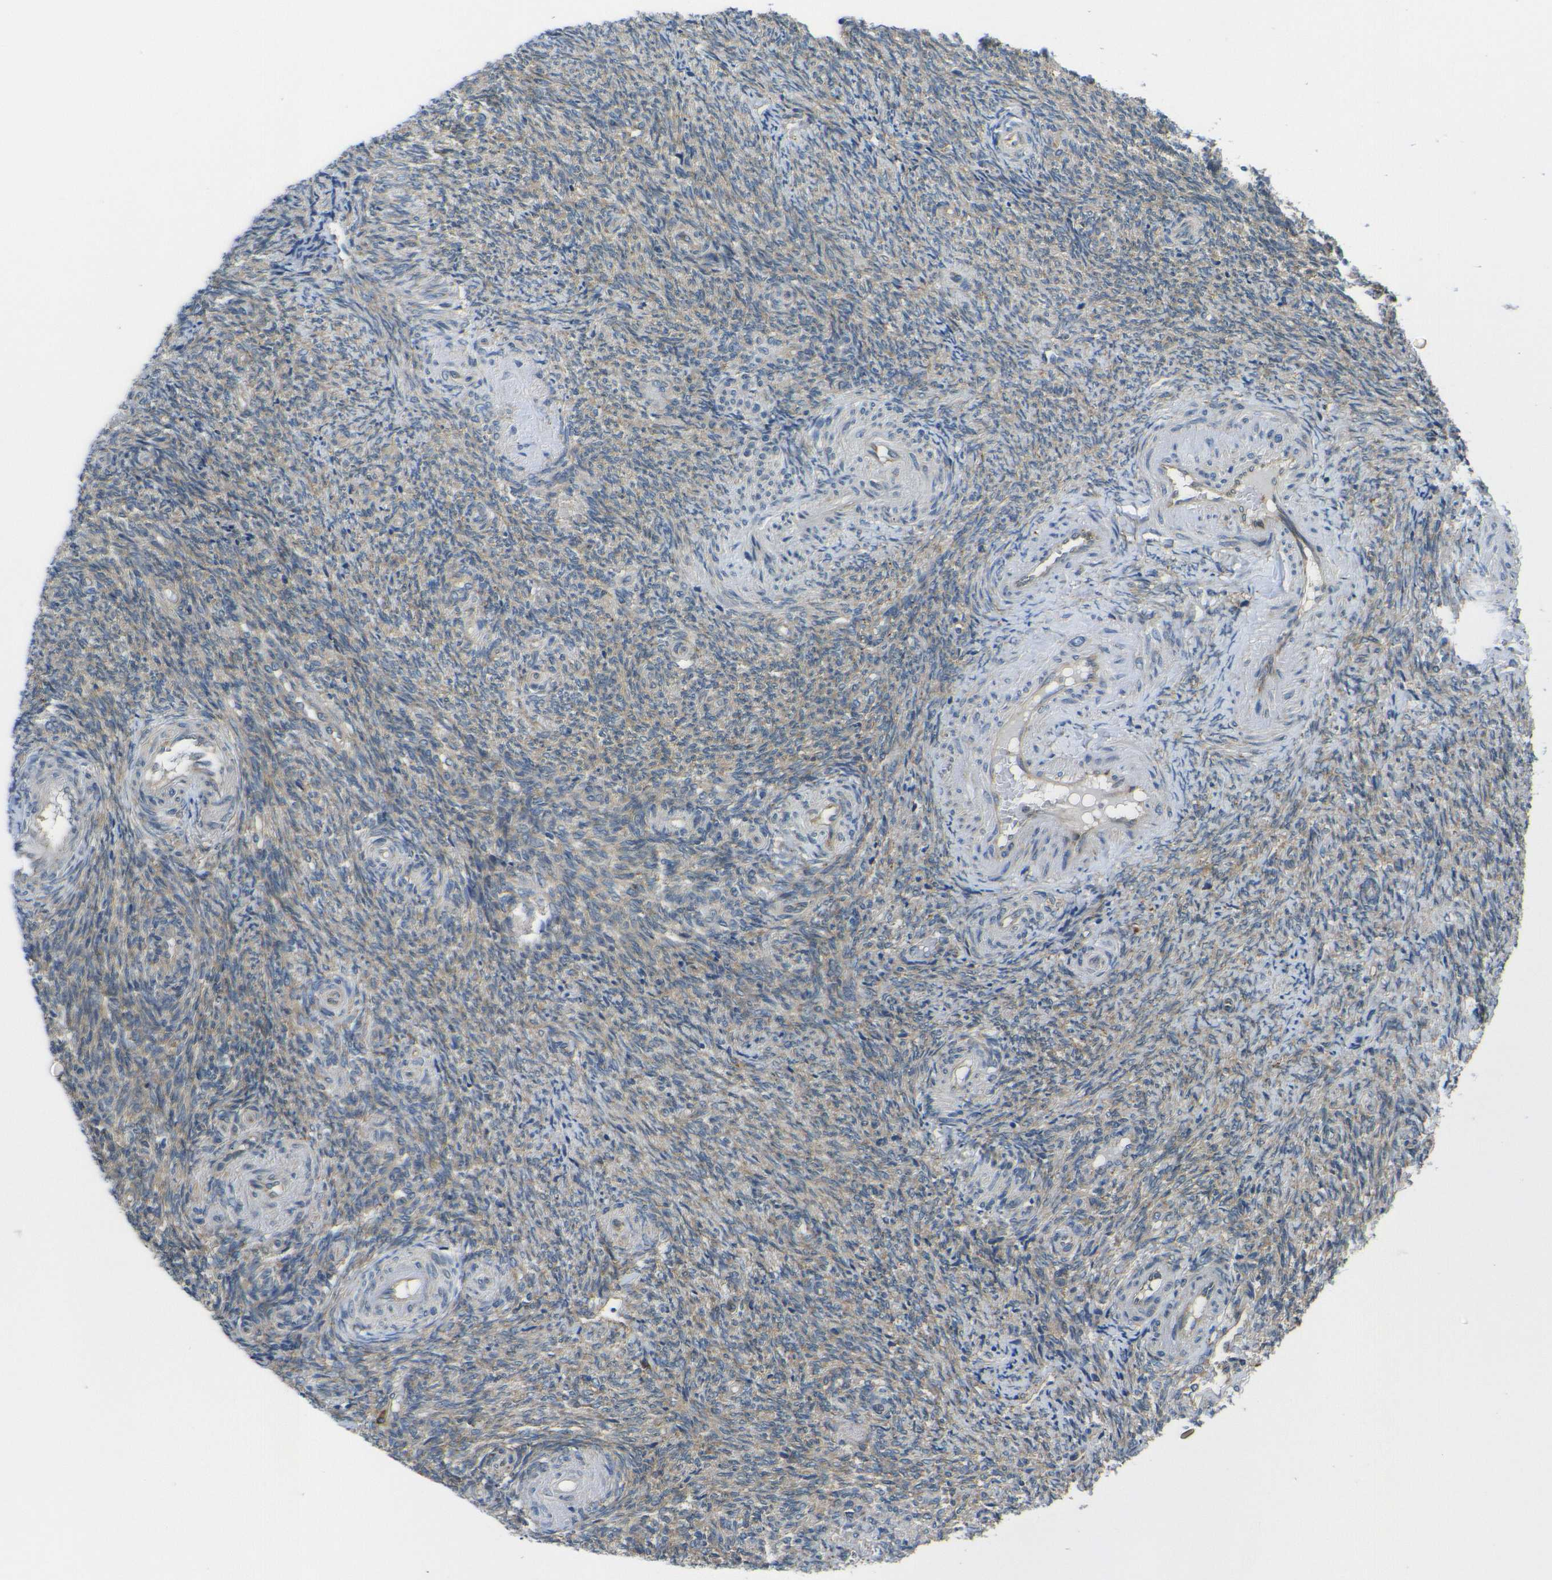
{"staining": {"intensity": "moderate", "quantity": ">75%", "location": "cytoplasmic/membranous"}, "tissue": "ovary", "cell_type": "Ovarian stroma cells", "image_type": "normal", "snomed": [{"axis": "morphology", "description": "Normal tissue, NOS"}, {"axis": "topography", "description": "Ovary"}], "caption": "Protein analysis of unremarkable ovary demonstrates moderate cytoplasmic/membranous positivity in about >75% of ovarian stroma cells. (IHC, brightfield microscopy, high magnification).", "gene": "RPSA", "patient": {"sex": "female", "age": 41}}